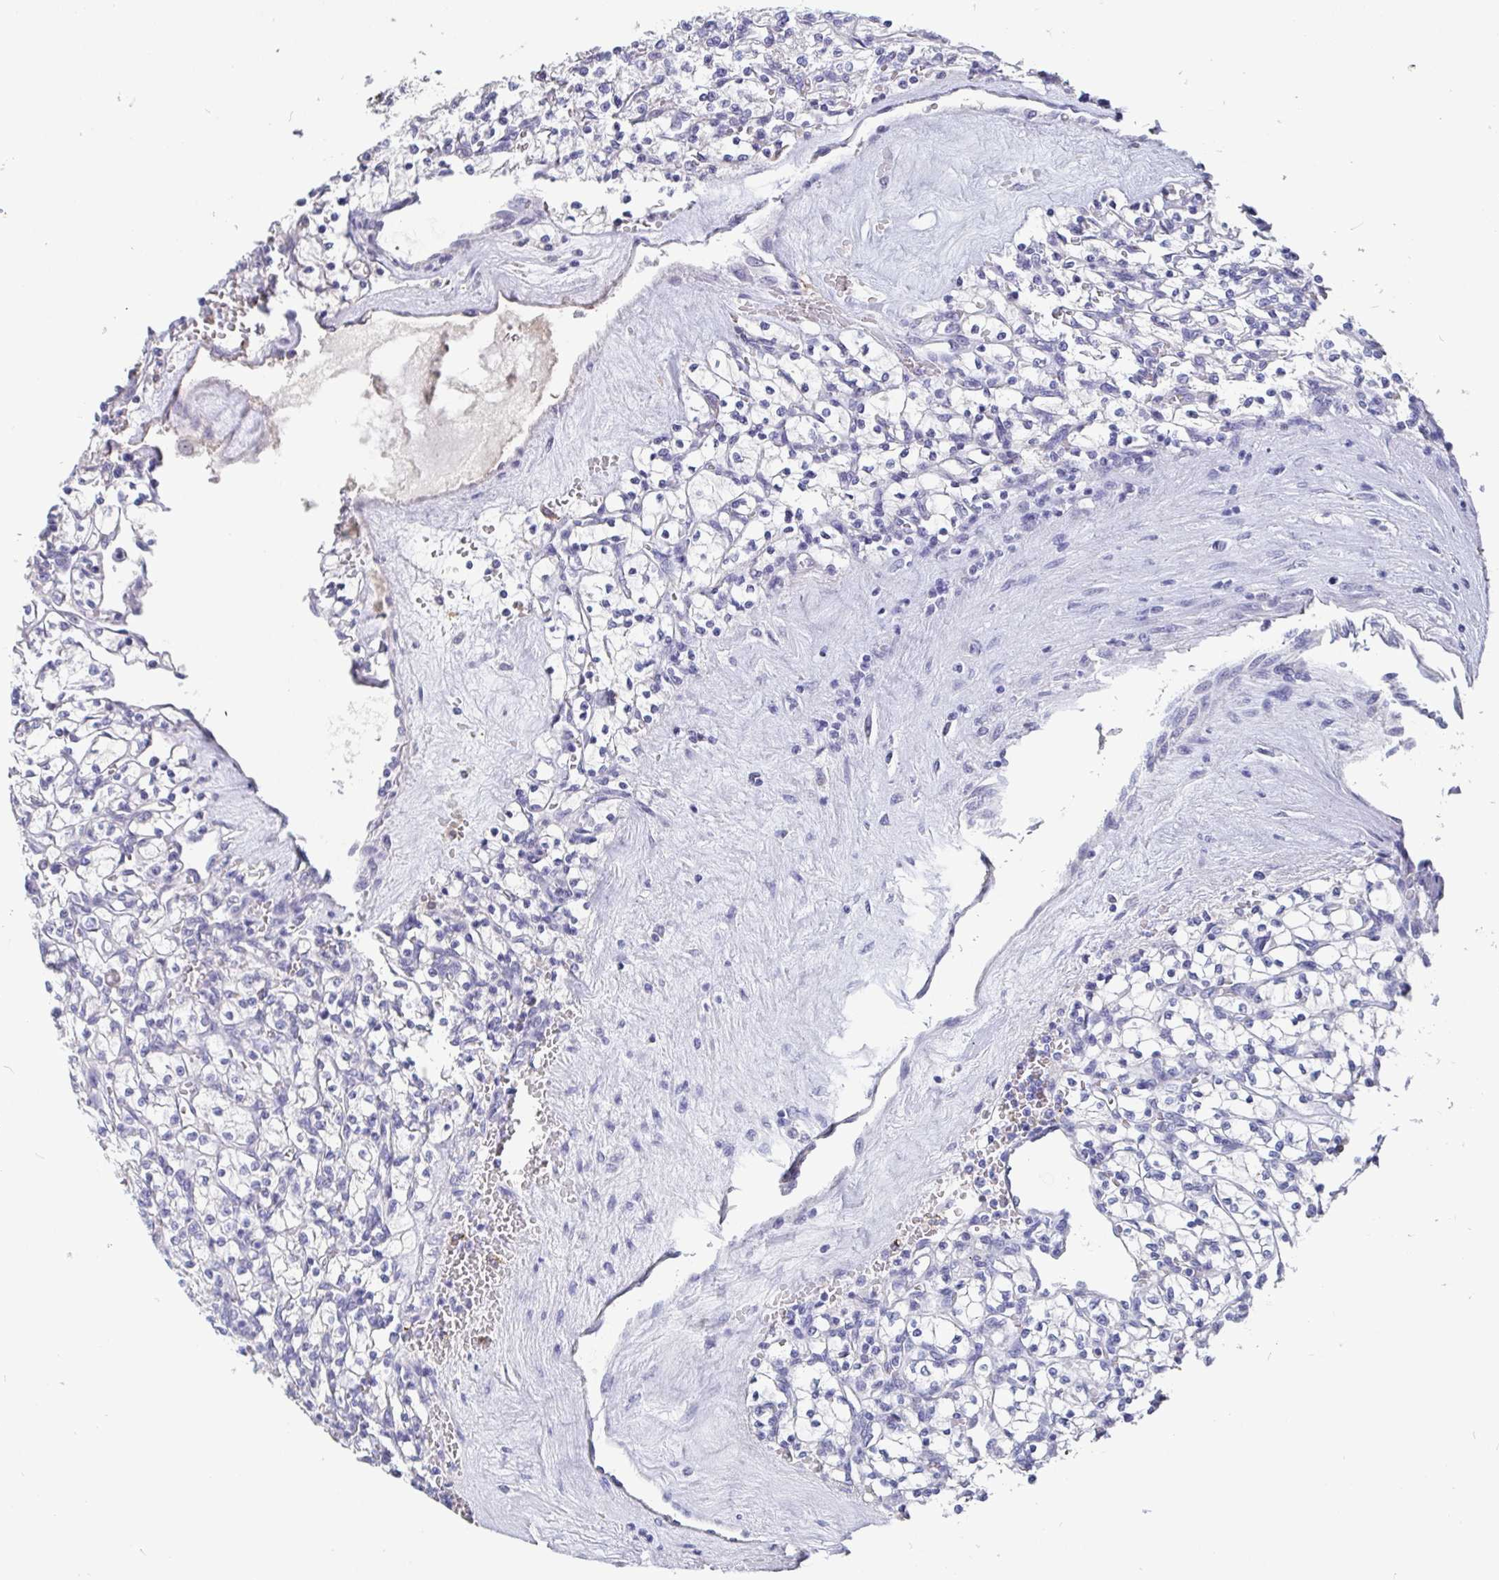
{"staining": {"intensity": "negative", "quantity": "none", "location": "none"}, "tissue": "renal cancer", "cell_type": "Tumor cells", "image_type": "cancer", "snomed": [{"axis": "morphology", "description": "Adenocarcinoma, NOS"}, {"axis": "topography", "description": "Kidney"}], "caption": "A photomicrograph of renal adenocarcinoma stained for a protein shows no brown staining in tumor cells.", "gene": "IDH1", "patient": {"sex": "female", "age": 64}}